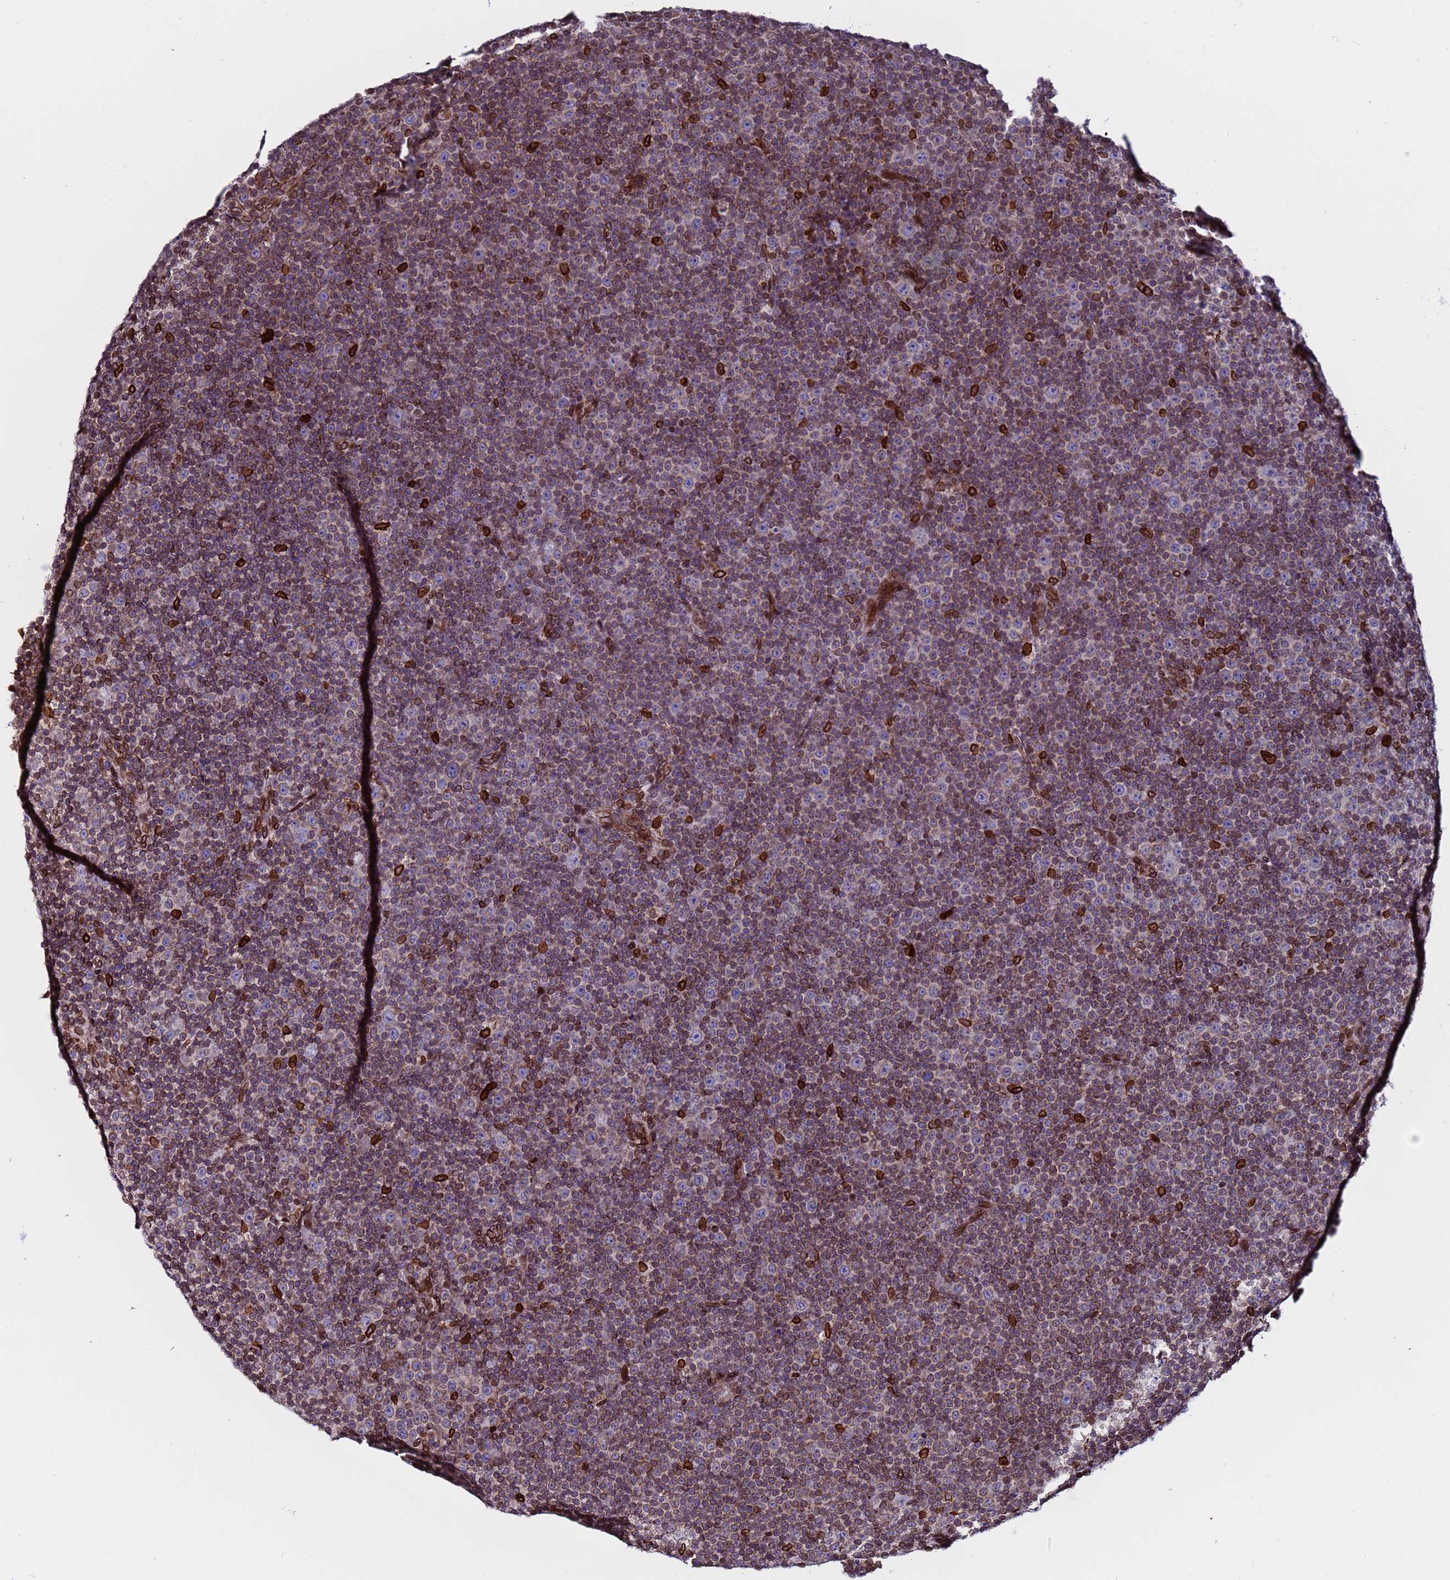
{"staining": {"intensity": "weak", "quantity": ">75%", "location": "nuclear"}, "tissue": "lymphoma", "cell_type": "Tumor cells", "image_type": "cancer", "snomed": [{"axis": "morphology", "description": "Malignant lymphoma, non-Hodgkin's type, Low grade"}, {"axis": "topography", "description": "Lymph node"}], "caption": "Immunohistochemistry histopathology image of human low-grade malignant lymphoma, non-Hodgkin's type stained for a protein (brown), which exhibits low levels of weak nuclear staining in approximately >75% of tumor cells.", "gene": "TOR1AIP1", "patient": {"sex": "female", "age": 67}}